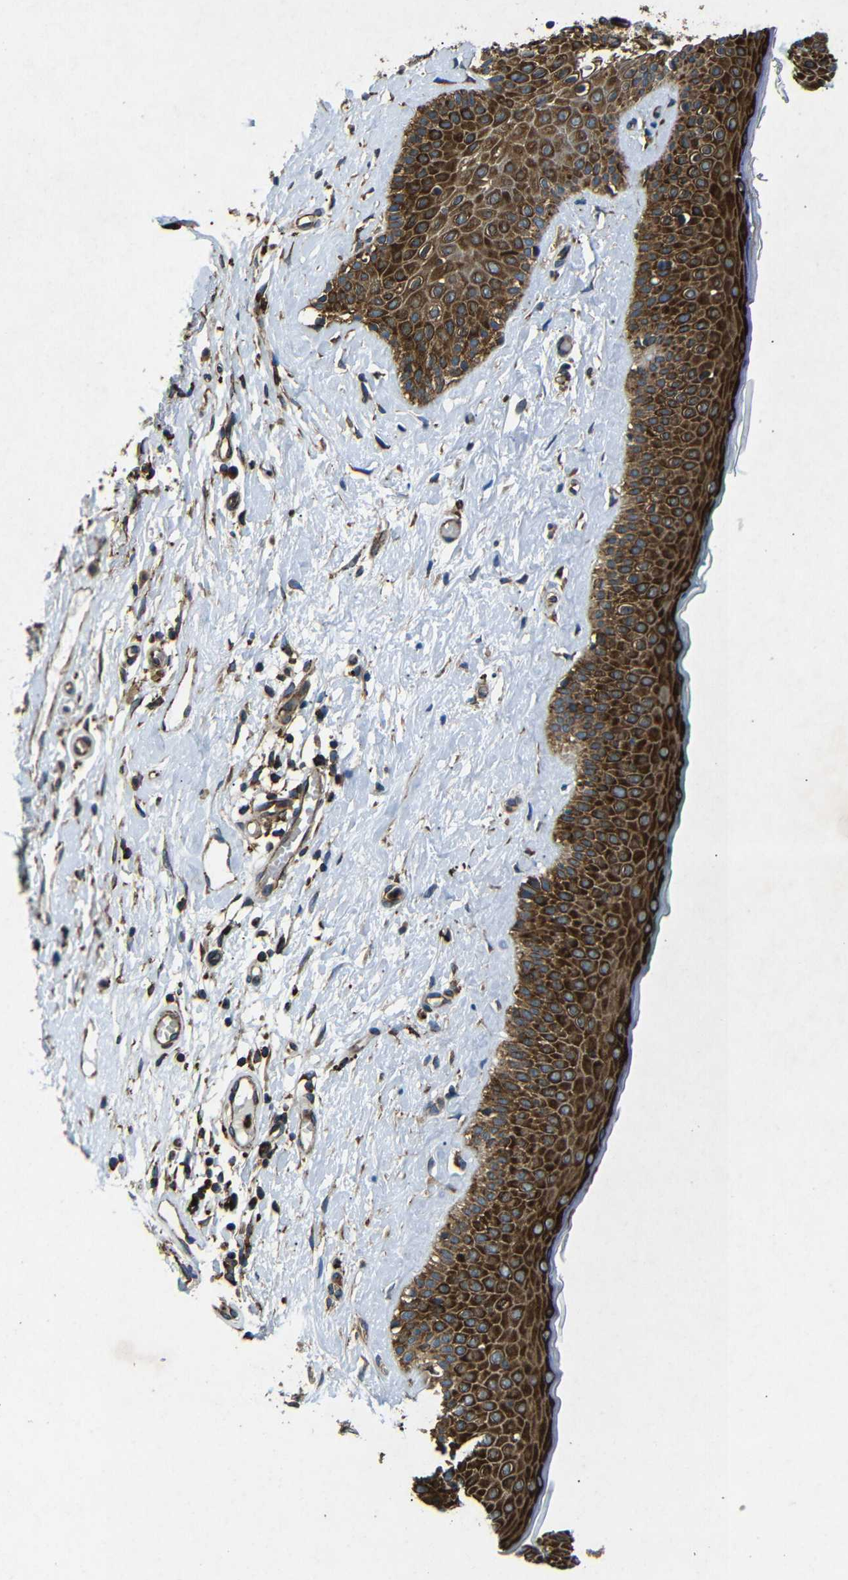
{"staining": {"intensity": "strong", "quantity": ">75%", "location": "cytoplasmic/membranous"}, "tissue": "skin cancer", "cell_type": "Tumor cells", "image_type": "cancer", "snomed": [{"axis": "morphology", "description": "Basal cell carcinoma"}, {"axis": "topography", "description": "Skin"}], "caption": "Tumor cells display high levels of strong cytoplasmic/membranous staining in about >75% of cells in basal cell carcinoma (skin).", "gene": "BTF3", "patient": {"sex": "female", "age": 84}}